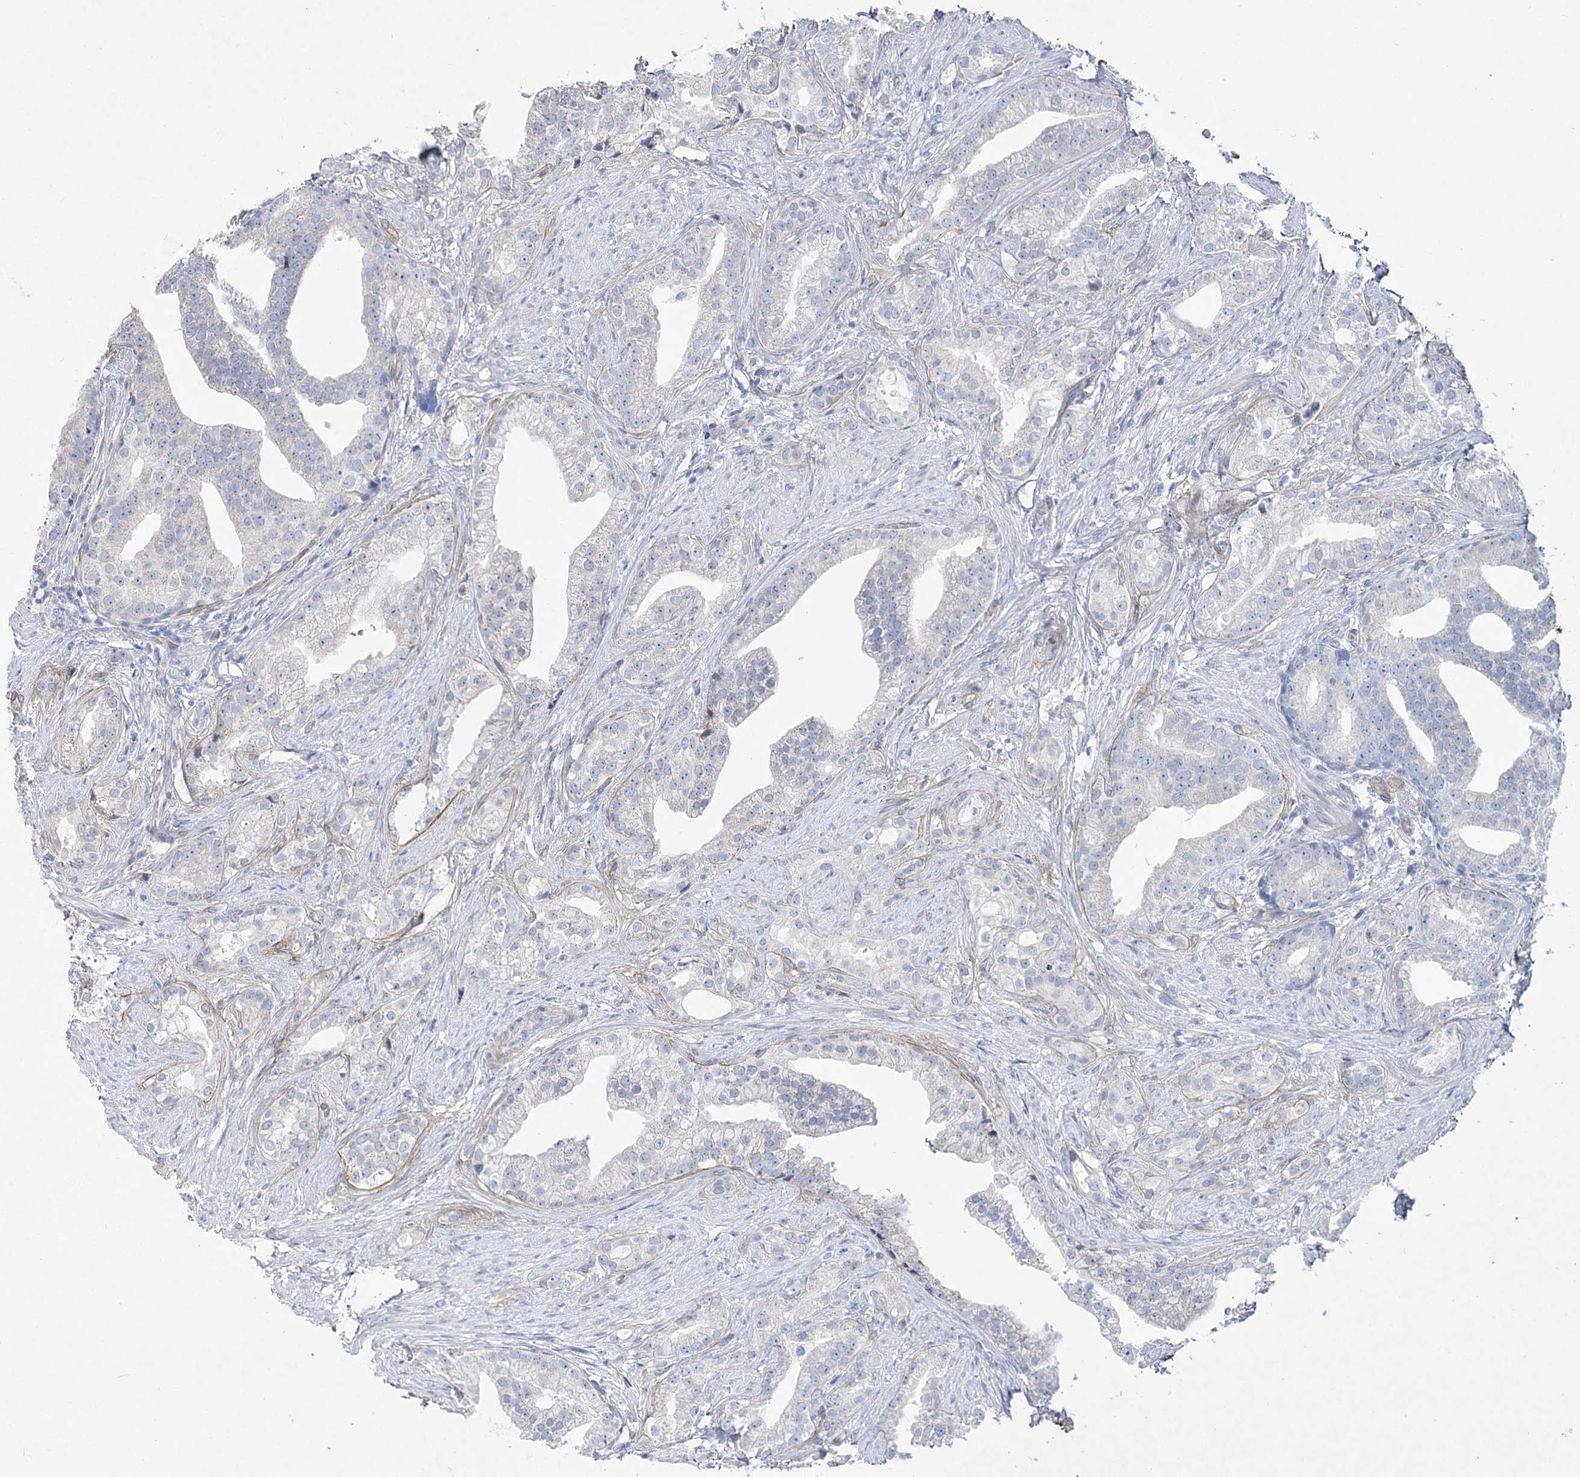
{"staining": {"intensity": "weak", "quantity": "<25%", "location": "cytoplasmic/membranous"}, "tissue": "prostate cancer", "cell_type": "Tumor cells", "image_type": "cancer", "snomed": [{"axis": "morphology", "description": "Adenocarcinoma, Low grade"}, {"axis": "topography", "description": "Prostate"}], "caption": "Photomicrograph shows no protein staining in tumor cells of prostate cancer tissue.", "gene": "ANO1", "patient": {"sex": "male", "age": 71}}